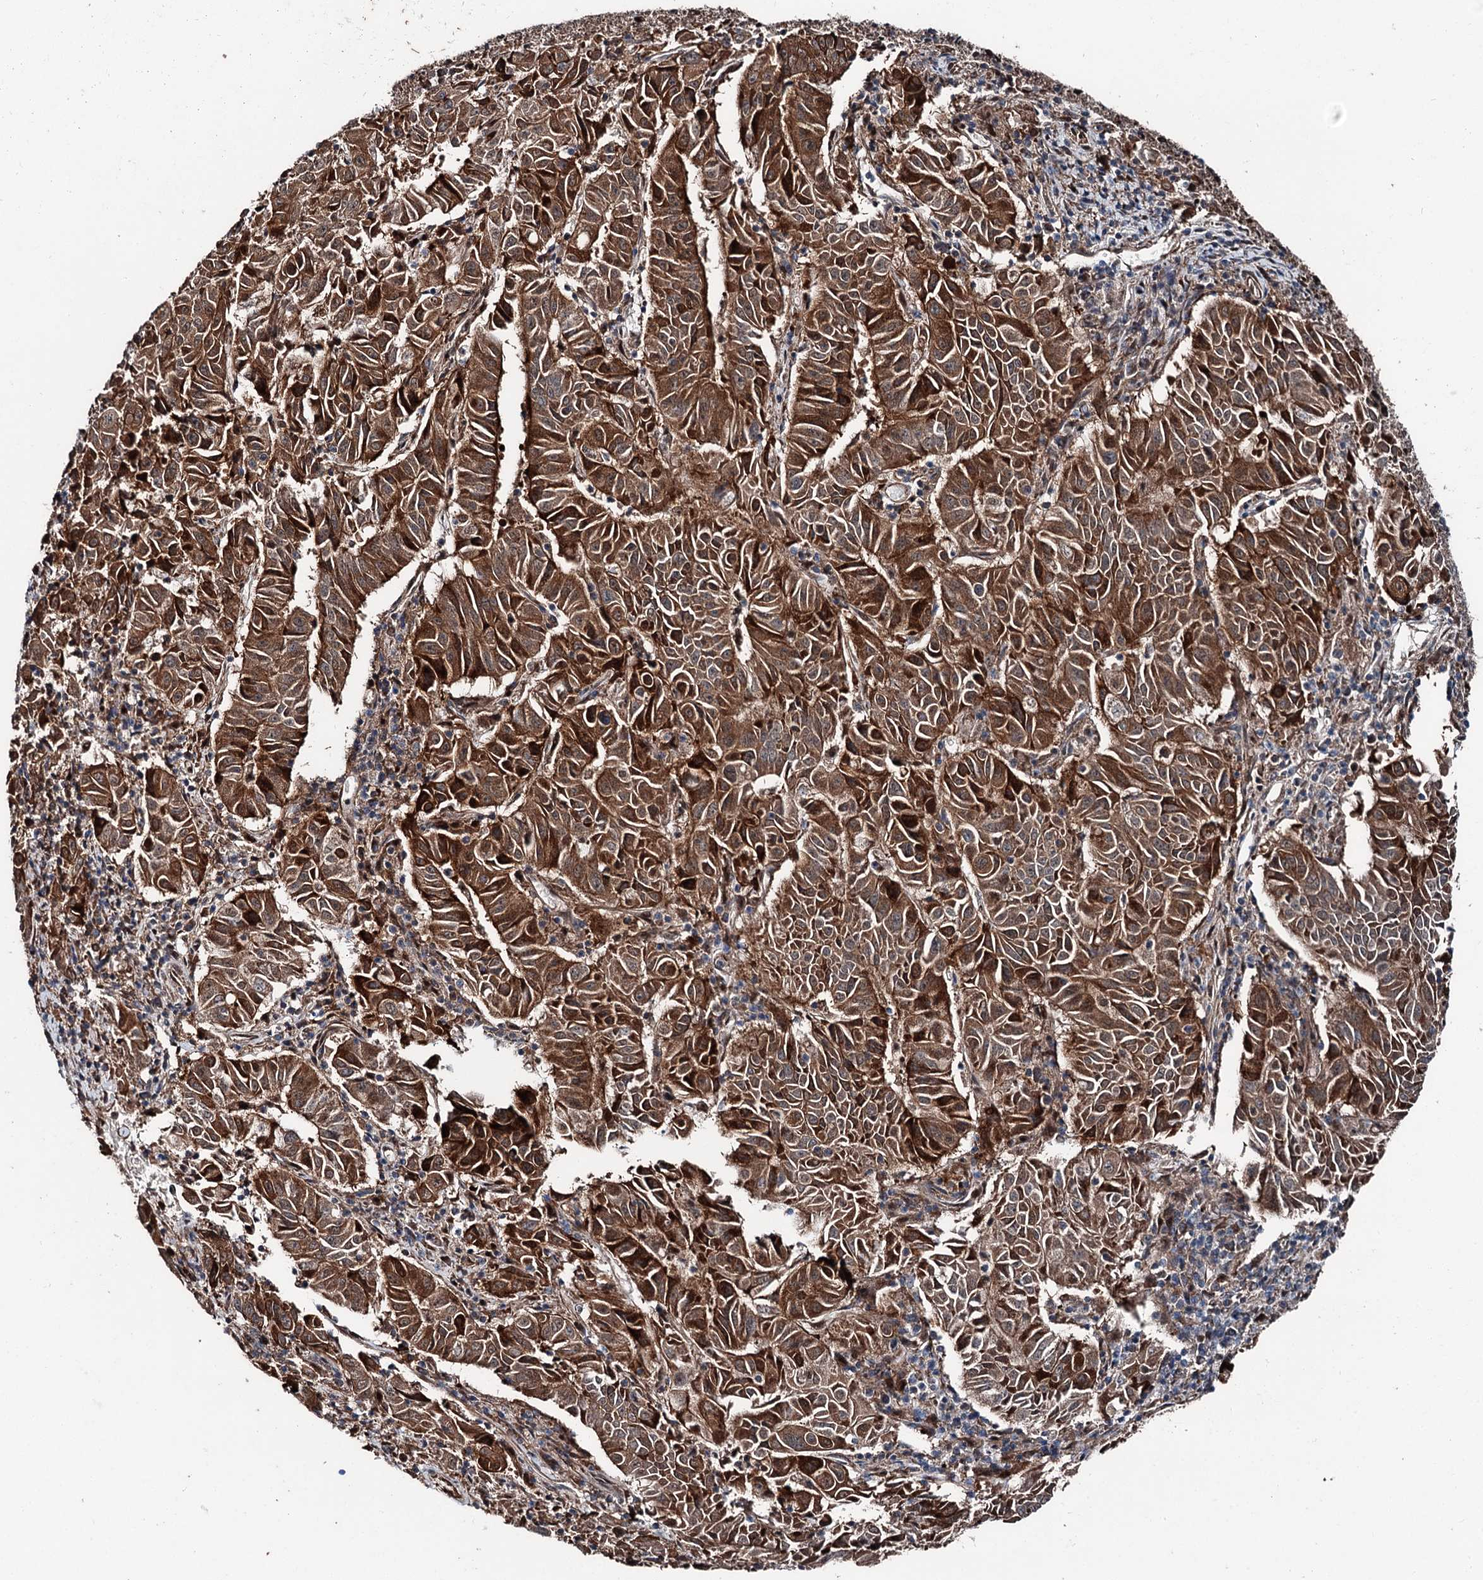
{"staining": {"intensity": "strong", "quantity": ">75%", "location": "cytoplasmic/membranous"}, "tissue": "pancreatic cancer", "cell_type": "Tumor cells", "image_type": "cancer", "snomed": [{"axis": "morphology", "description": "Adenocarcinoma, NOS"}, {"axis": "topography", "description": "Pancreas"}], "caption": "Strong cytoplasmic/membranous staining for a protein is appreciated in approximately >75% of tumor cells of adenocarcinoma (pancreatic) using immunohistochemistry (IHC).", "gene": "PSMD13", "patient": {"sex": "male", "age": 63}}